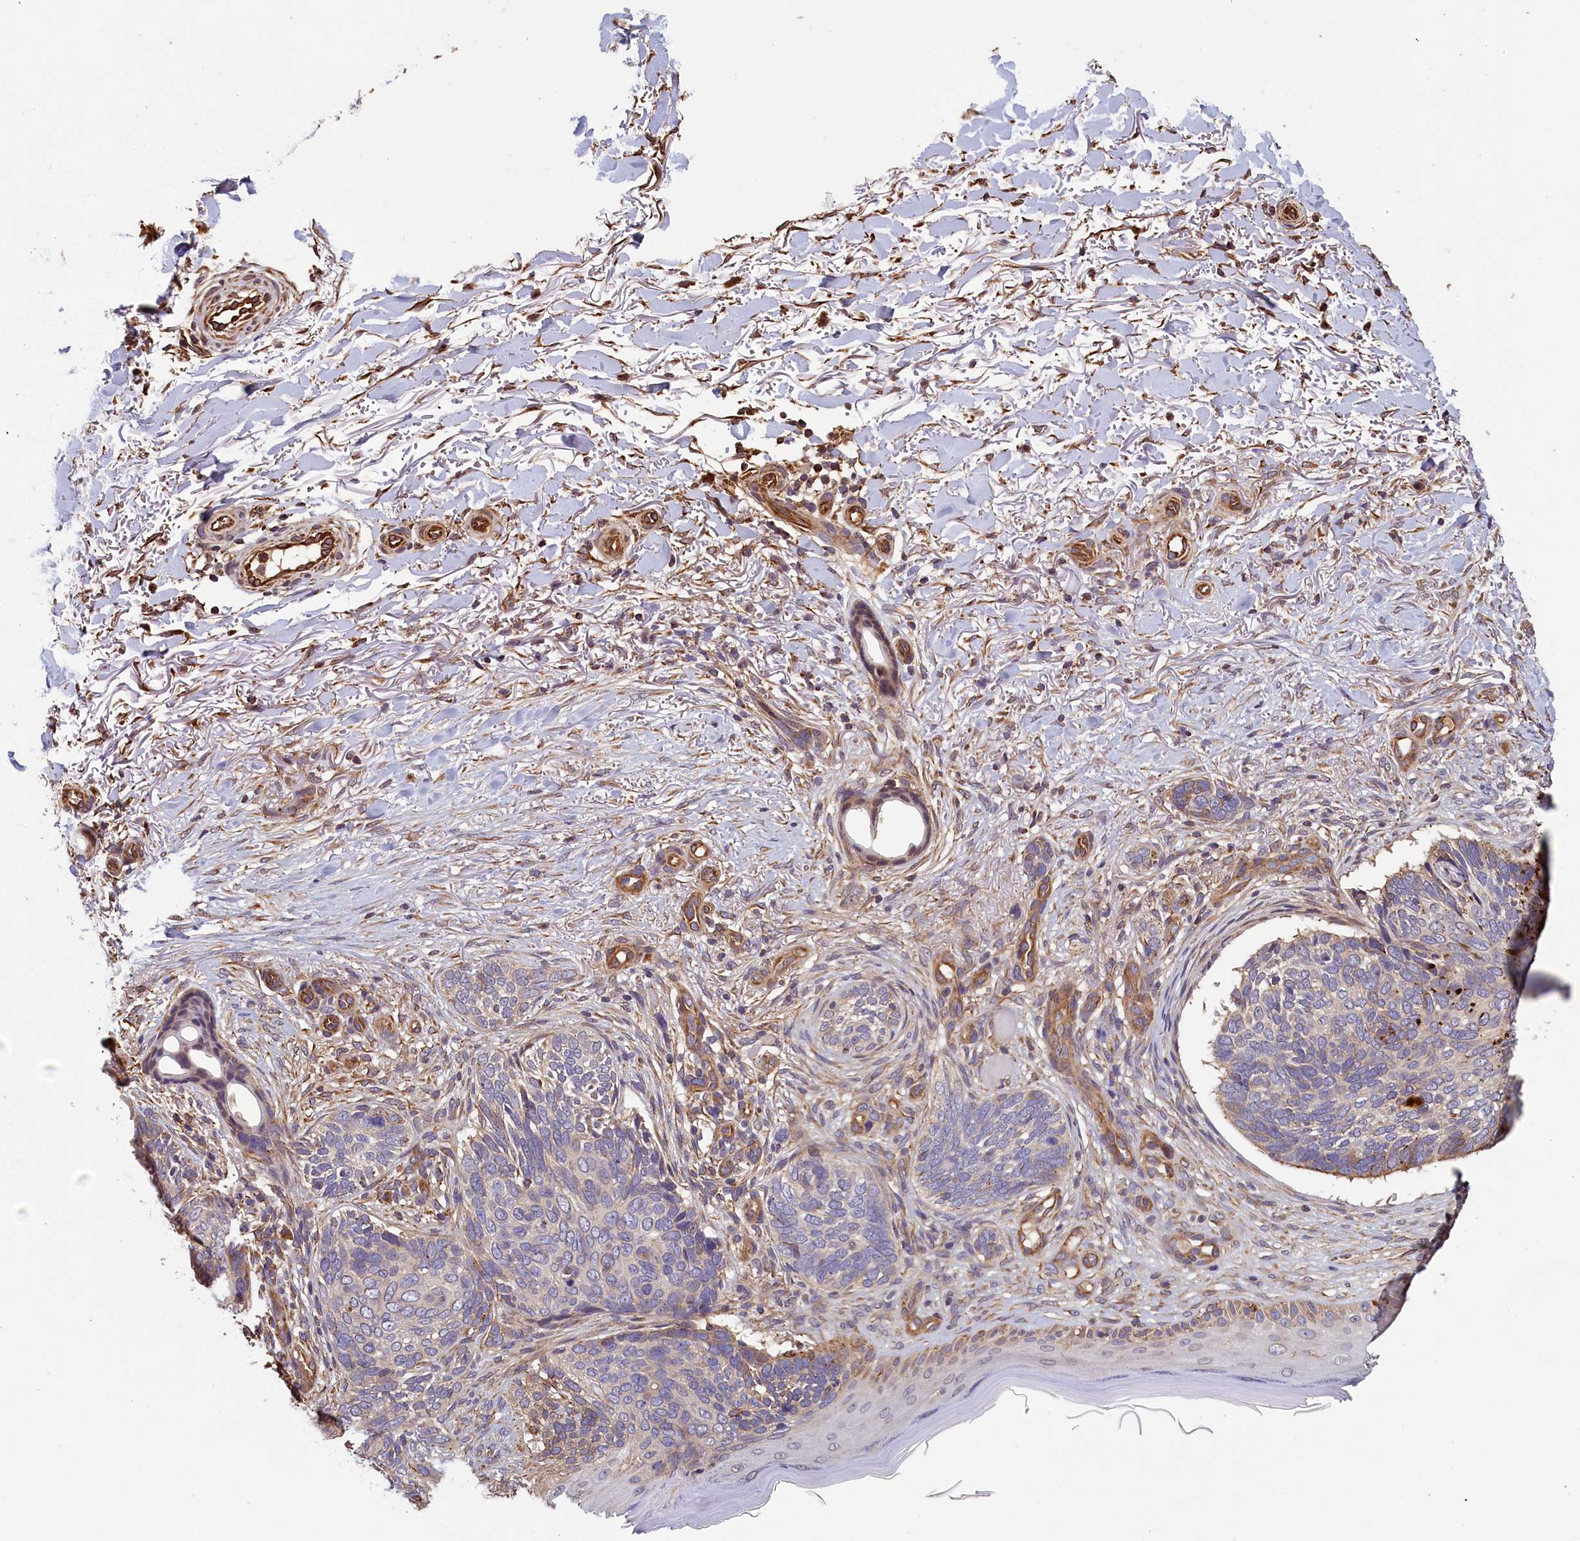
{"staining": {"intensity": "negative", "quantity": "none", "location": "none"}, "tissue": "skin cancer", "cell_type": "Tumor cells", "image_type": "cancer", "snomed": [{"axis": "morphology", "description": "Normal tissue, NOS"}, {"axis": "morphology", "description": "Basal cell carcinoma"}, {"axis": "topography", "description": "Skin"}], "caption": "The image exhibits no significant expression in tumor cells of basal cell carcinoma (skin). Nuclei are stained in blue.", "gene": "ACSBG1", "patient": {"sex": "female", "age": 67}}